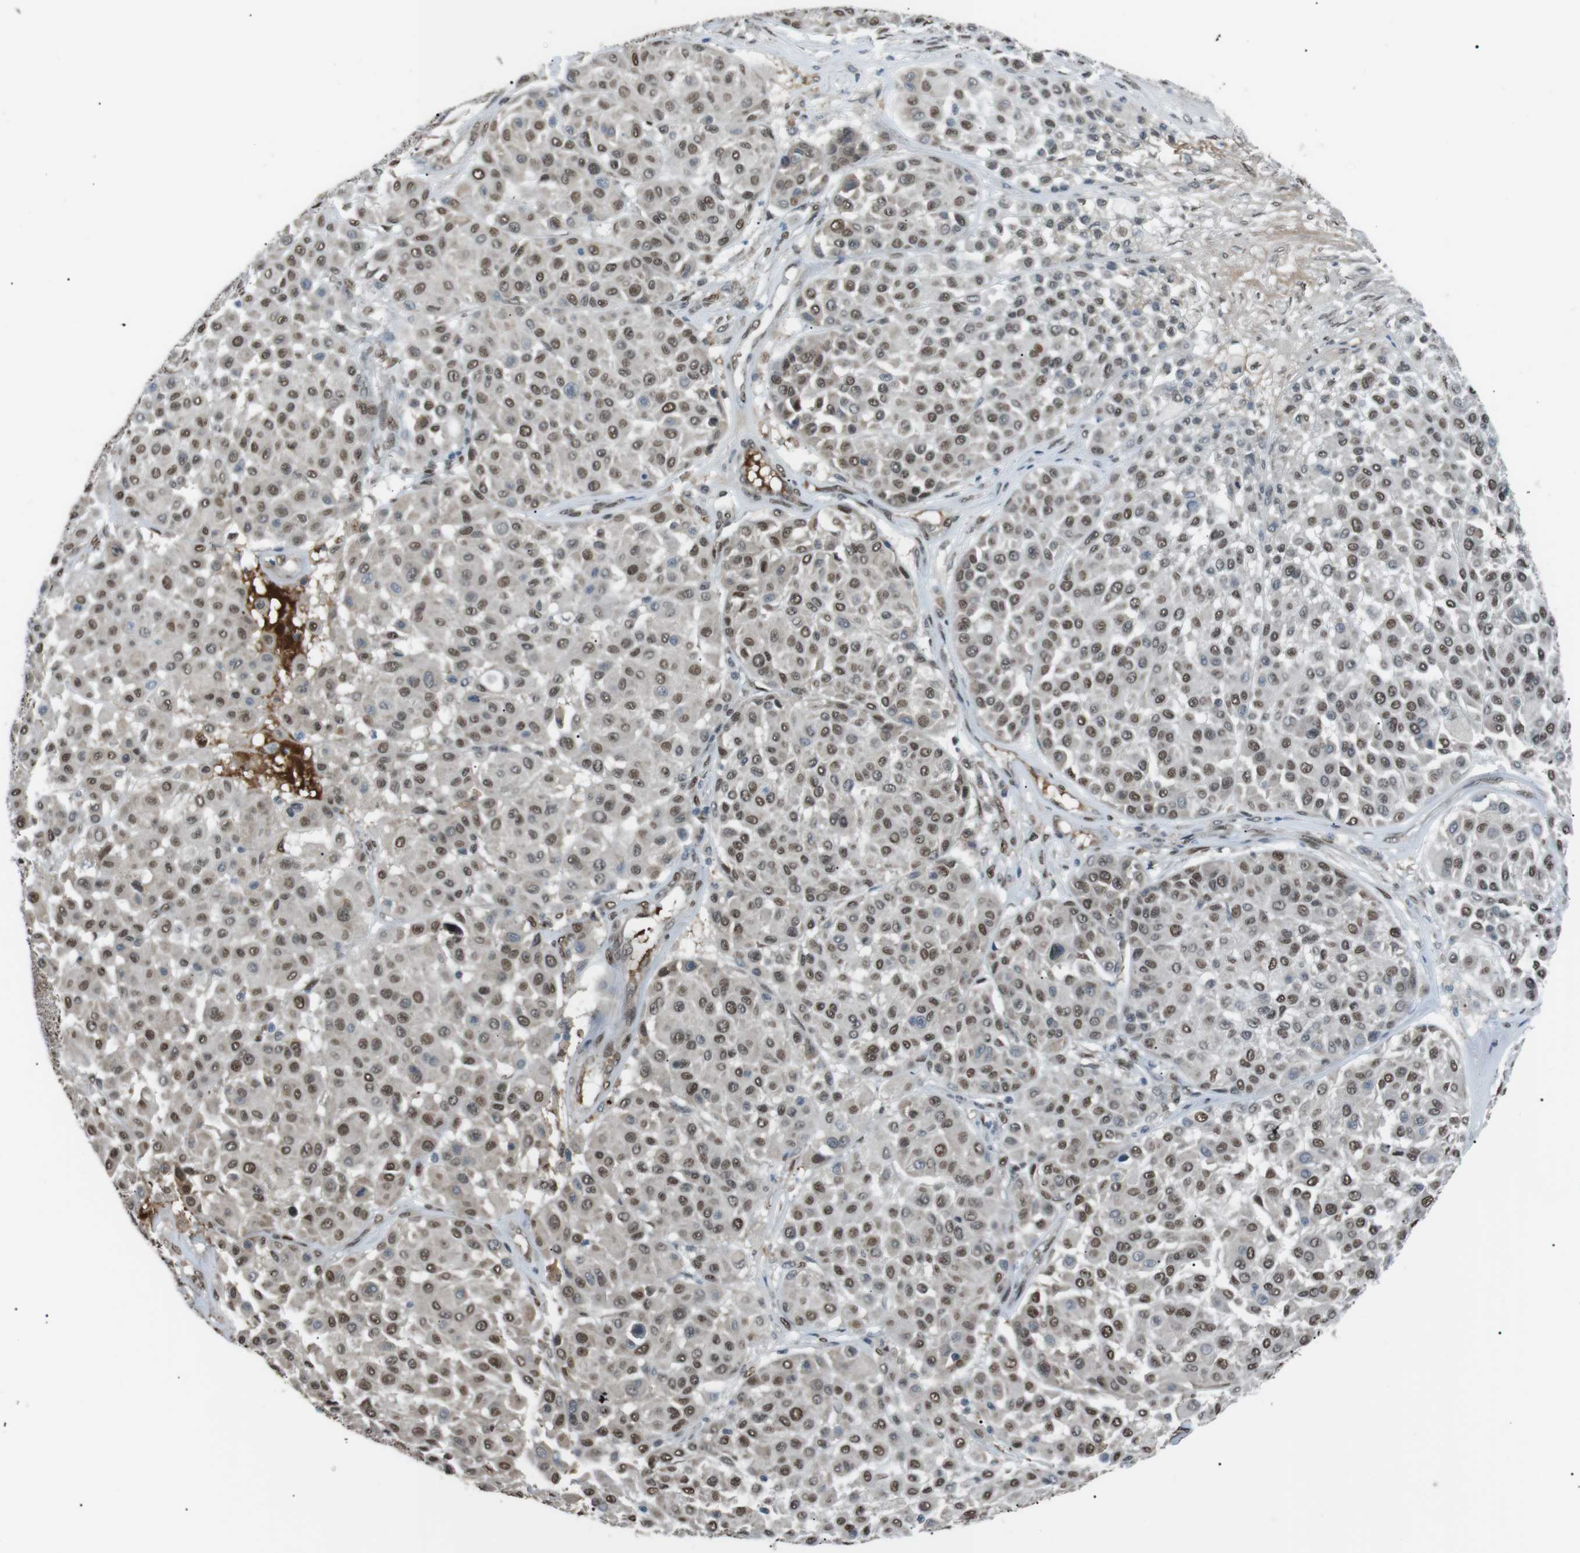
{"staining": {"intensity": "moderate", "quantity": ">75%", "location": "nuclear"}, "tissue": "melanoma", "cell_type": "Tumor cells", "image_type": "cancer", "snomed": [{"axis": "morphology", "description": "Malignant melanoma, Metastatic site"}, {"axis": "topography", "description": "Soft tissue"}], "caption": "A photomicrograph of melanoma stained for a protein reveals moderate nuclear brown staining in tumor cells. The staining was performed using DAB to visualize the protein expression in brown, while the nuclei were stained in blue with hematoxylin (Magnification: 20x).", "gene": "SRPK2", "patient": {"sex": "male", "age": 41}}